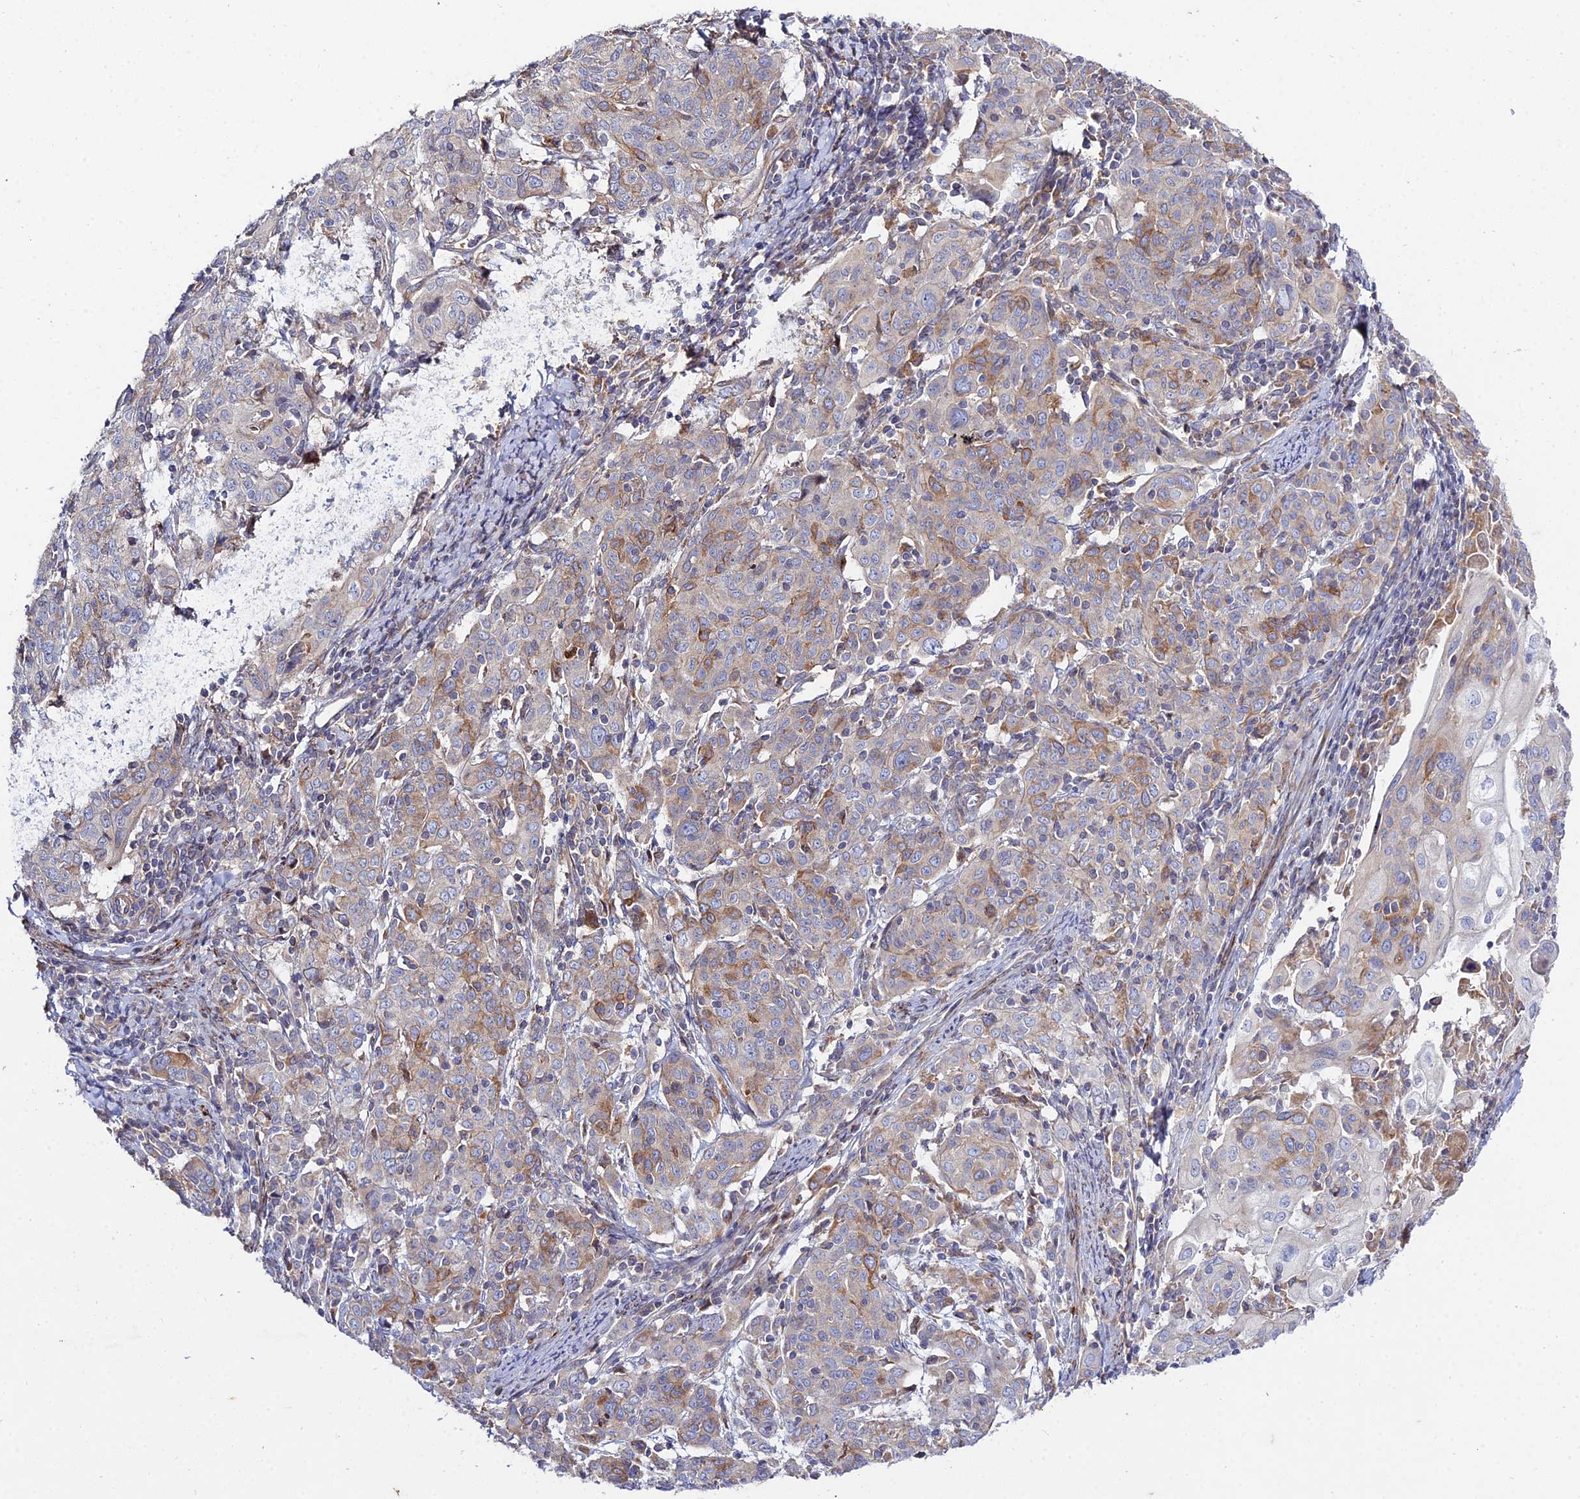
{"staining": {"intensity": "moderate", "quantity": "<25%", "location": "cytoplasmic/membranous"}, "tissue": "cervical cancer", "cell_type": "Tumor cells", "image_type": "cancer", "snomed": [{"axis": "morphology", "description": "Squamous cell carcinoma, NOS"}, {"axis": "topography", "description": "Cervix"}], "caption": "Cervical cancer (squamous cell carcinoma) stained for a protein shows moderate cytoplasmic/membranous positivity in tumor cells. The protein is shown in brown color, while the nuclei are stained blue.", "gene": "ARL6IP1", "patient": {"sex": "female", "age": 67}}